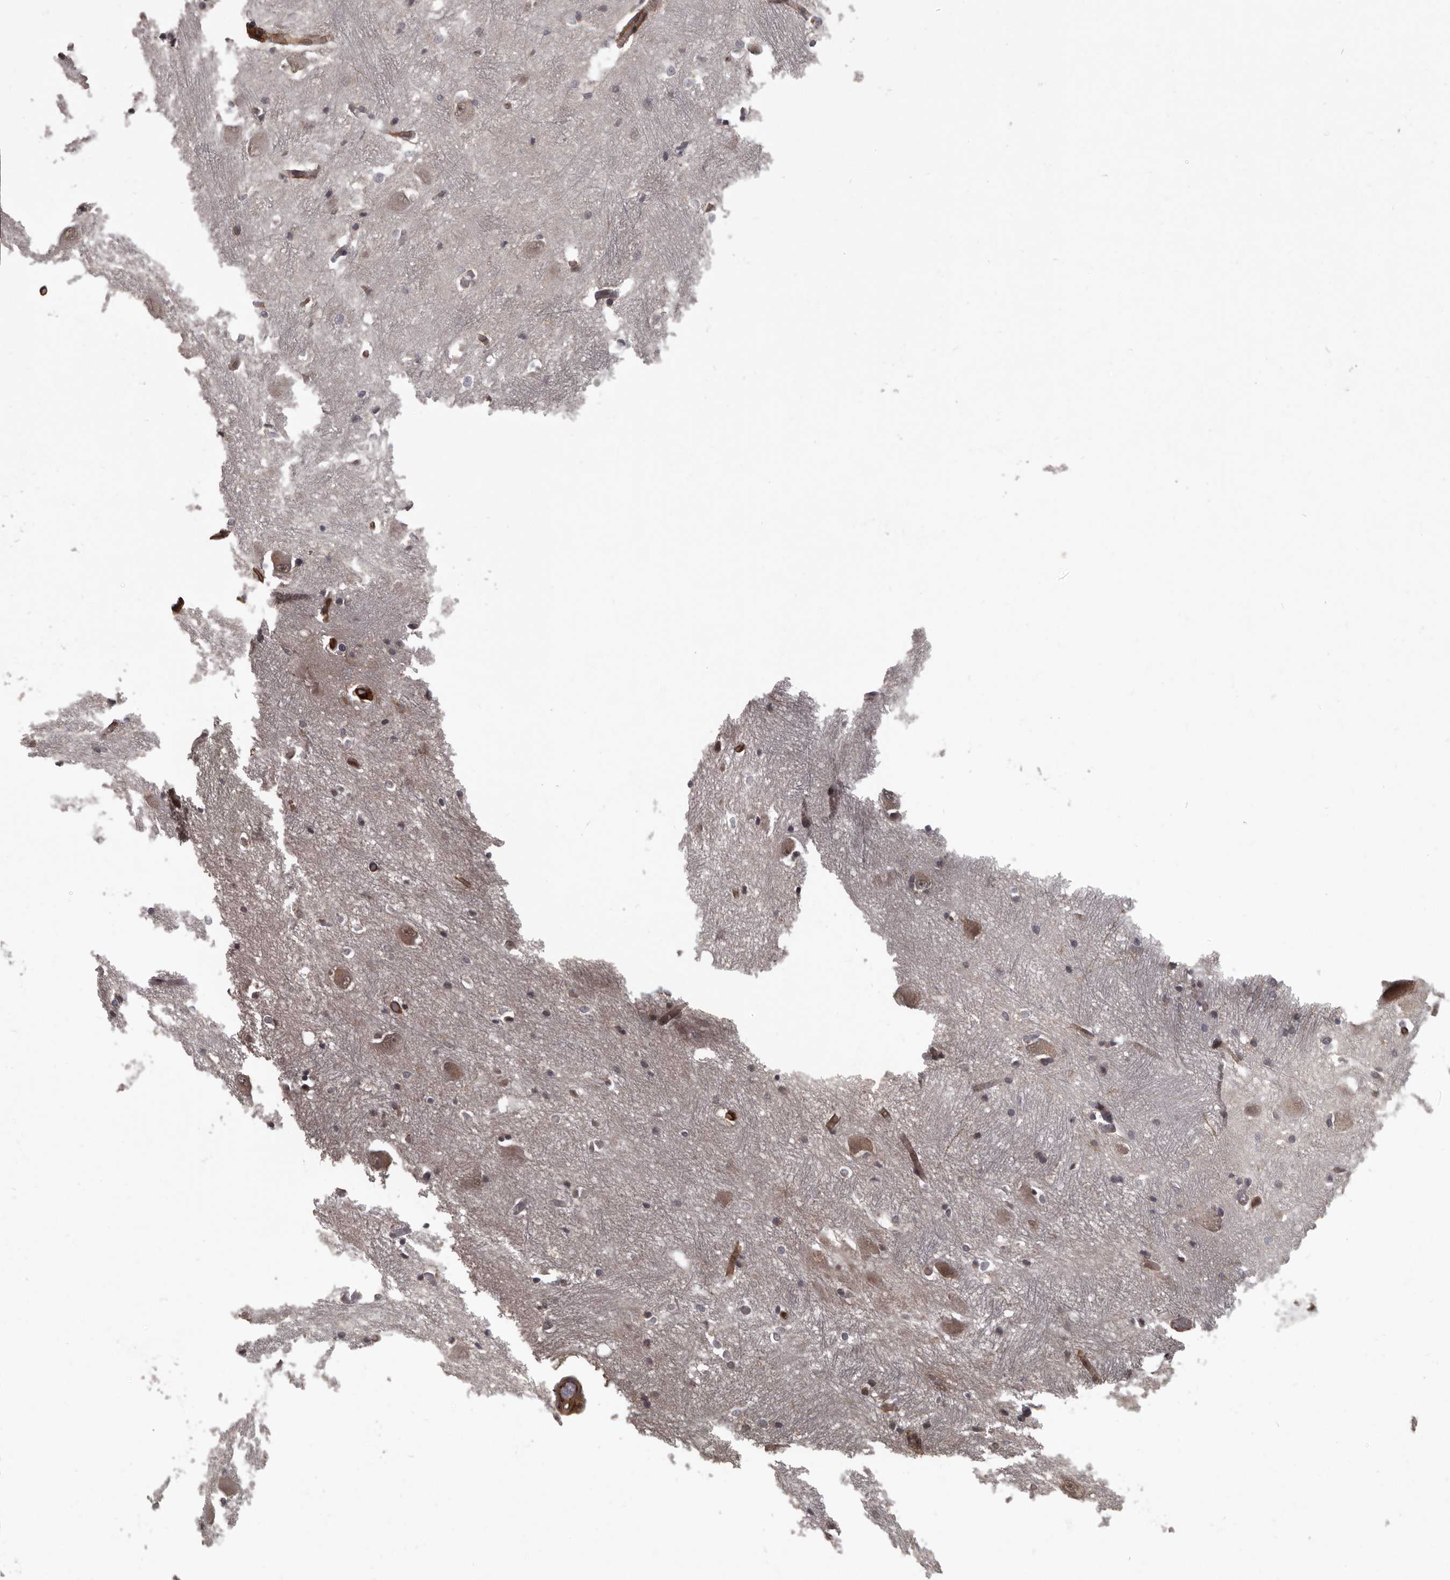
{"staining": {"intensity": "weak", "quantity": "<25%", "location": "cytoplasmic/membranous"}, "tissue": "caudate", "cell_type": "Glial cells", "image_type": "normal", "snomed": [{"axis": "morphology", "description": "Normal tissue, NOS"}, {"axis": "topography", "description": "Lateral ventricle wall"}], "caption": "The IHC micrograph has no significant positivity in glial cells of caudate. (DAB (3,3'-diaminobenzidine) IHC with hematoxylin counter stain).", "gene": "SLITRK6", "patient": {"sex": "male", "age": 37}}